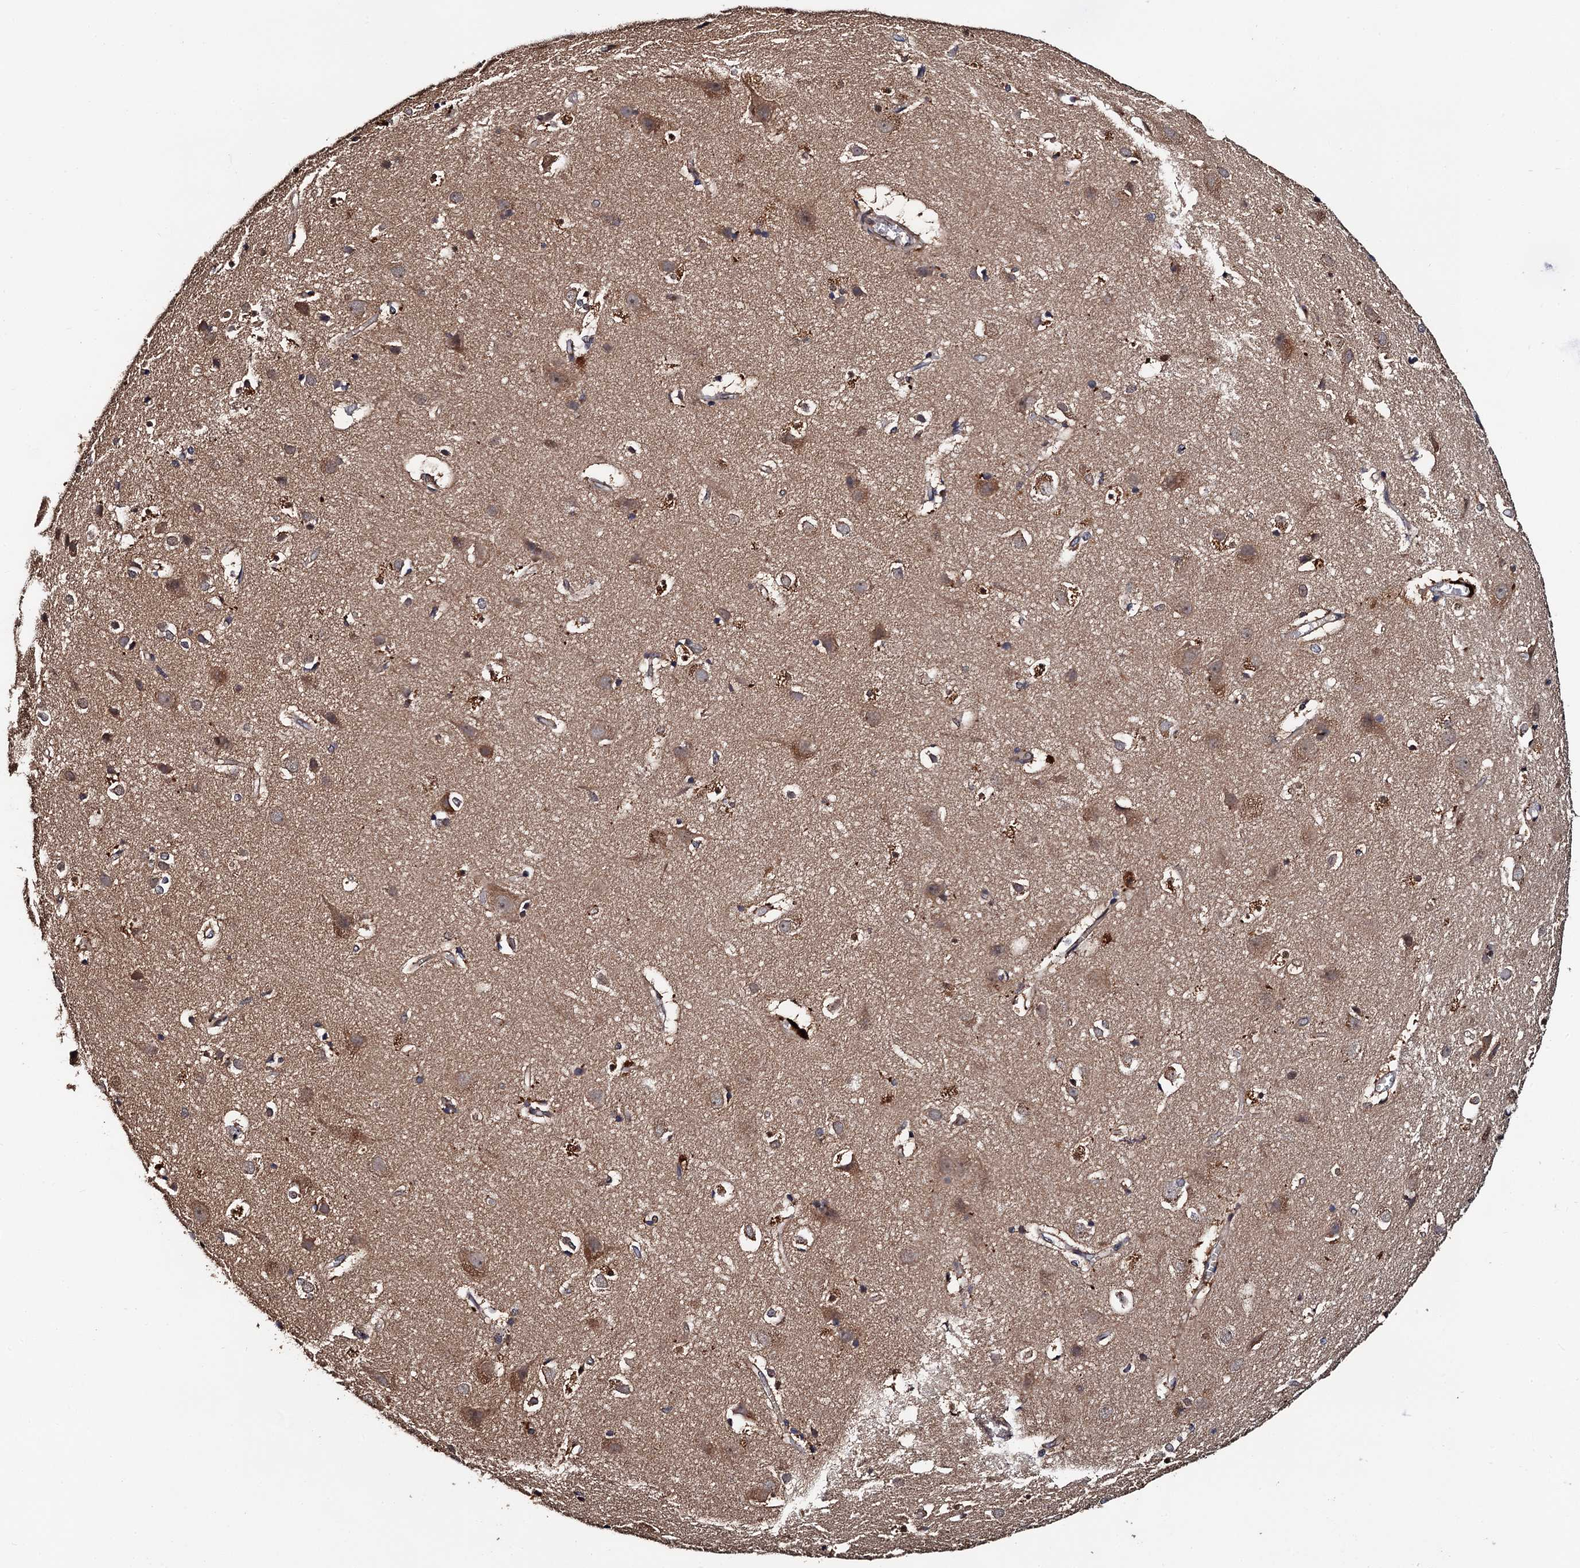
{"staining": {"intensity": "moderate", "quantity": ">75%", "location": "cytoplasmic/membranous"}, "tissue": "cerebral cortex", "cell_type": "Endothelial cells", "image_type": "normal", "snomed": [{"axis": "morphology", "description": "Normal tissue, NOS"}, {"axis": "topography", "description": "Cerebral cortex"}], "caption": "Endothelial cells display medium levels of moderate cytoplasmic/membranous staining in approximately >75% of cells in benign human cerebral cortex. The protein is stained brown, and the nuclei are stained in blue (DAB IHC with brightfield microscopy, high magnification).", "gene": "MIER2", "patient": {"sex": "male", "age": 54}}